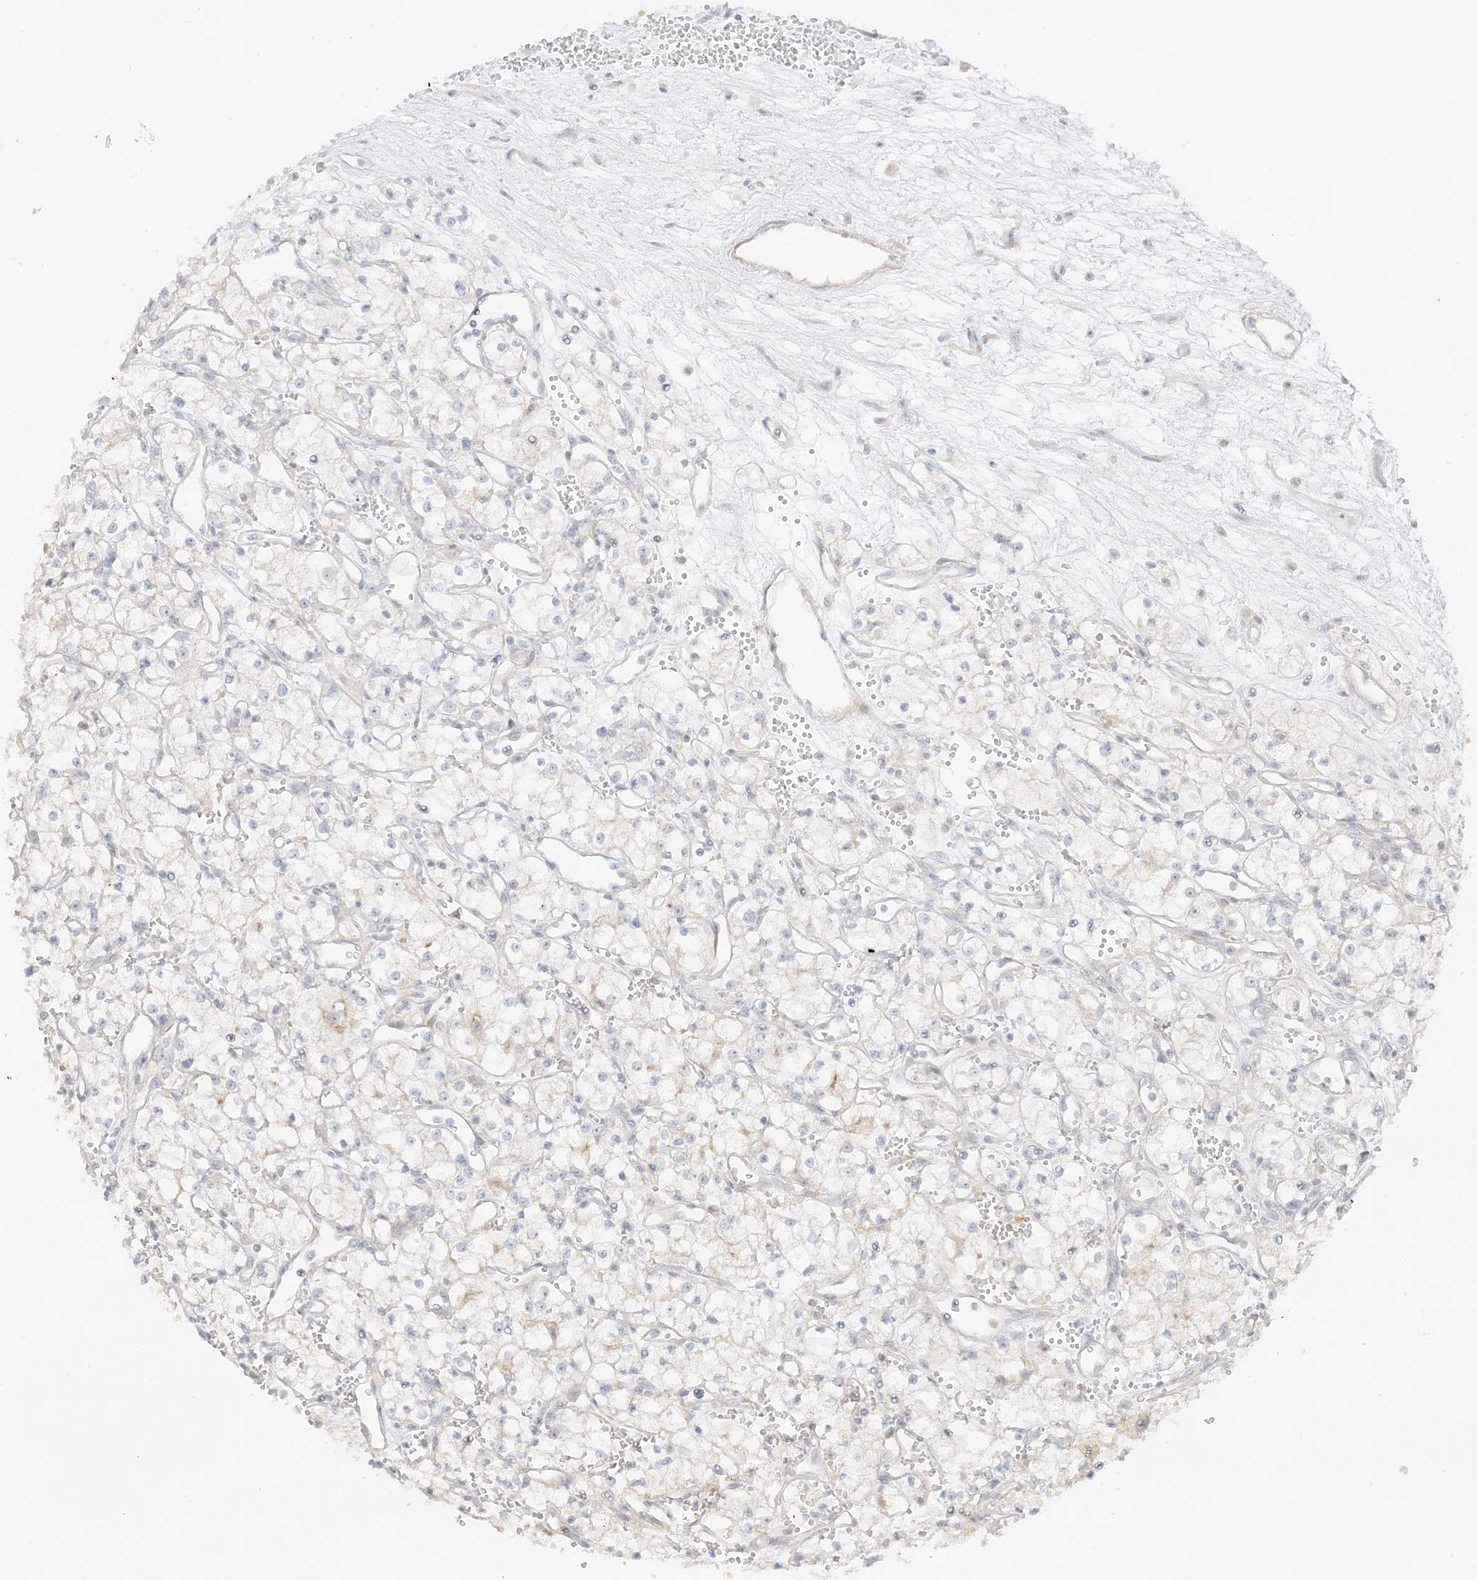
{"staining": {"intensity": "negative", "quantity": "none", "location": "none"}, "tissue": "renal cancer", "cell_type": "Tumor cells", "image_type": "cancer", "snomed": [{"axis": "morphology", "description": "Adenocarcinoma, NOS"}, {"axis": "topography", "description": "Kidney"}], "caption": "DAB (3,3'-diaminobenzidine) immunohistochemical staining of renal cancer (adenocarcinoma) demonstrates no significant staining in tumor cells.", "gene": "ETAA1", "patient": {"sex": "male", "age": 59}}